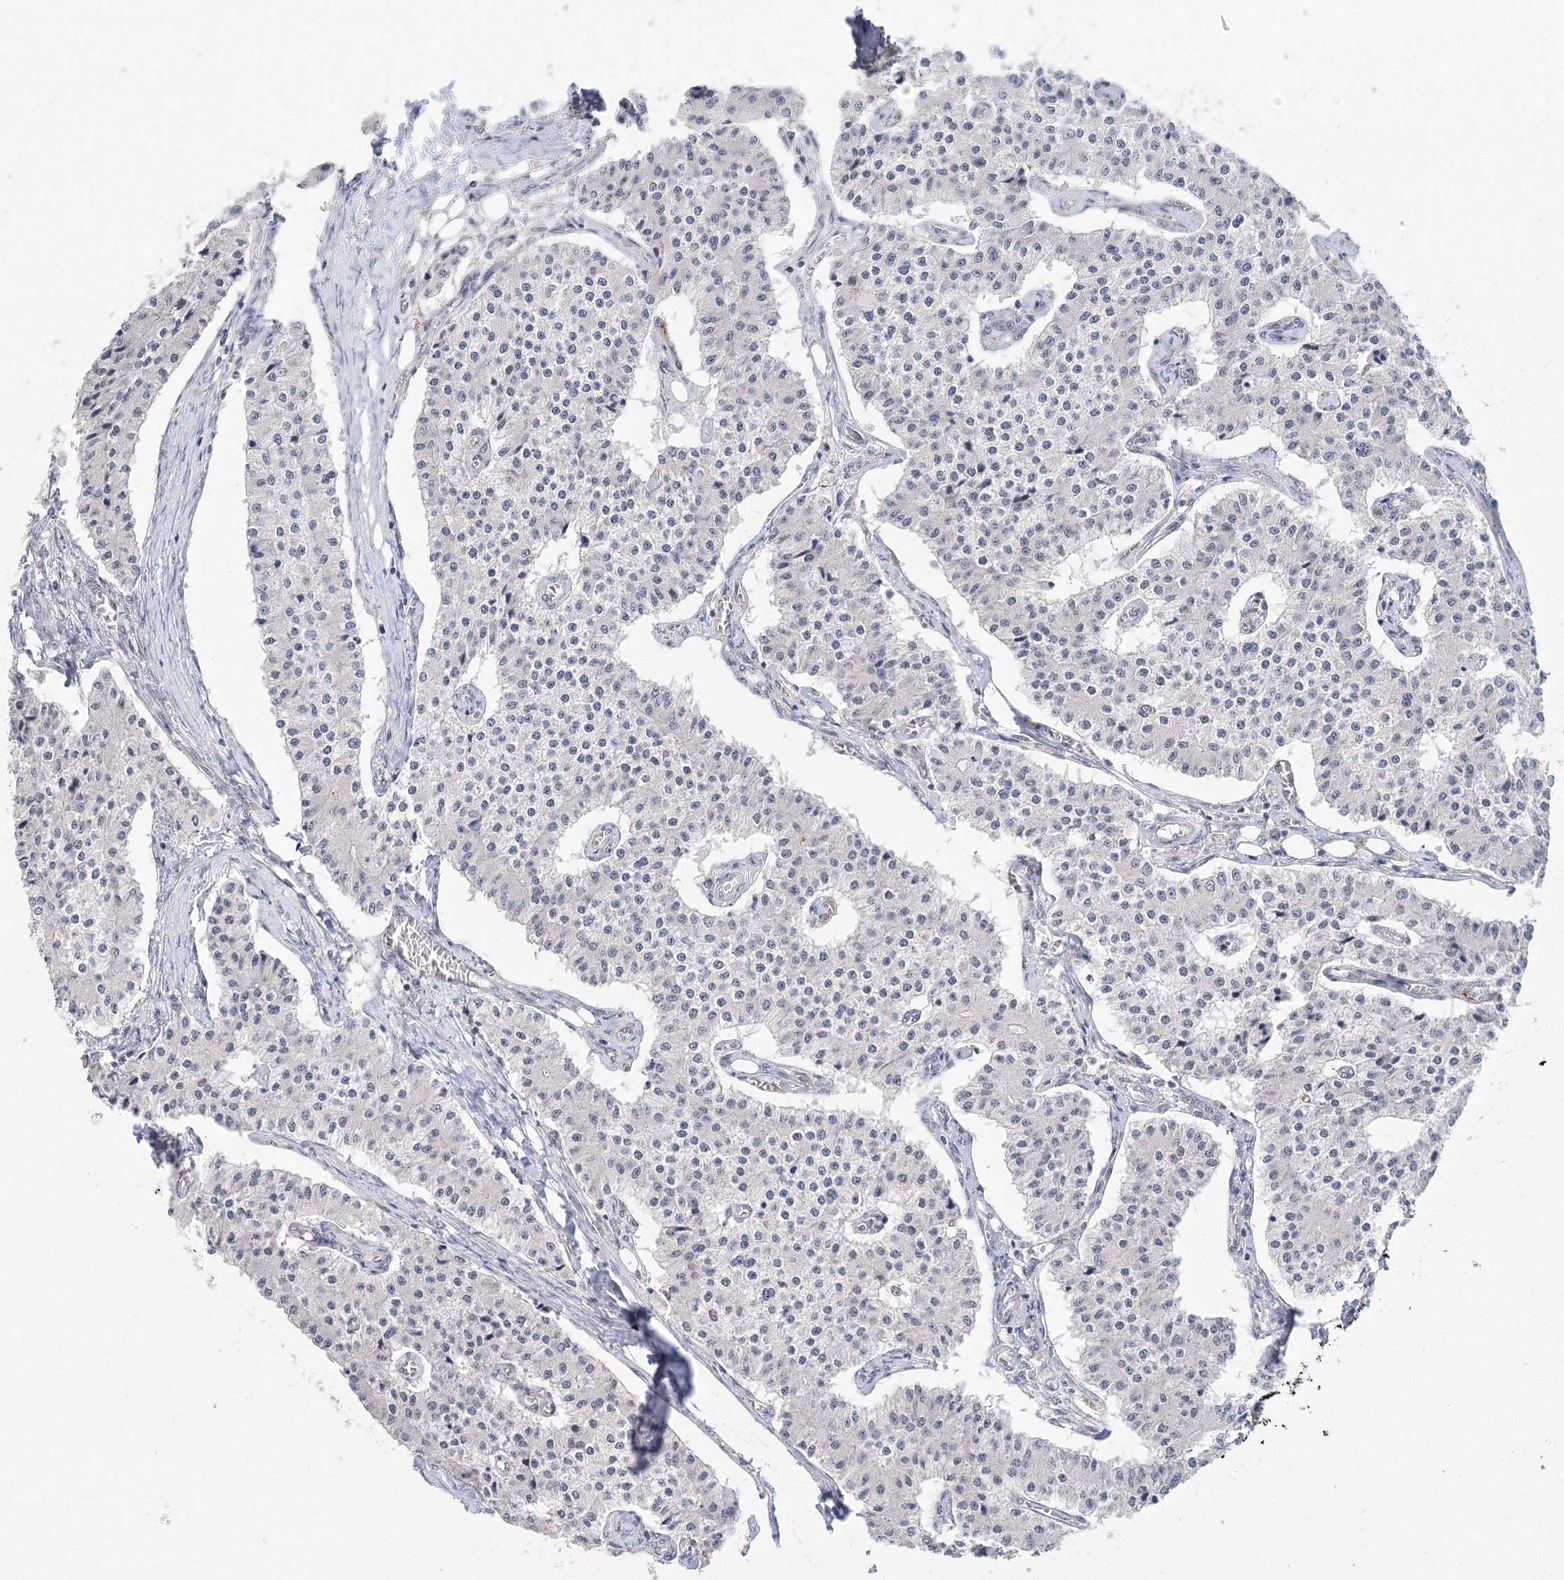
{"staining": {"intensity": "negative", "quantity": "none", "location": "none"}, "tissue": "carcinoid", "cell_type": "Tumor cells", "image_type": "cancer", "snomed": [{"axis": "morphology", "description": "Carcinoid, malignant, NOS"}, {"axis": "topography", "description": "Colon"}], "caption": "A histopathology image of malignant carcinoid stained for a protein displays no brown staining in tumor cells.", "gene": "SIRT7", "patient": {"sex": "female", "age": 52}}